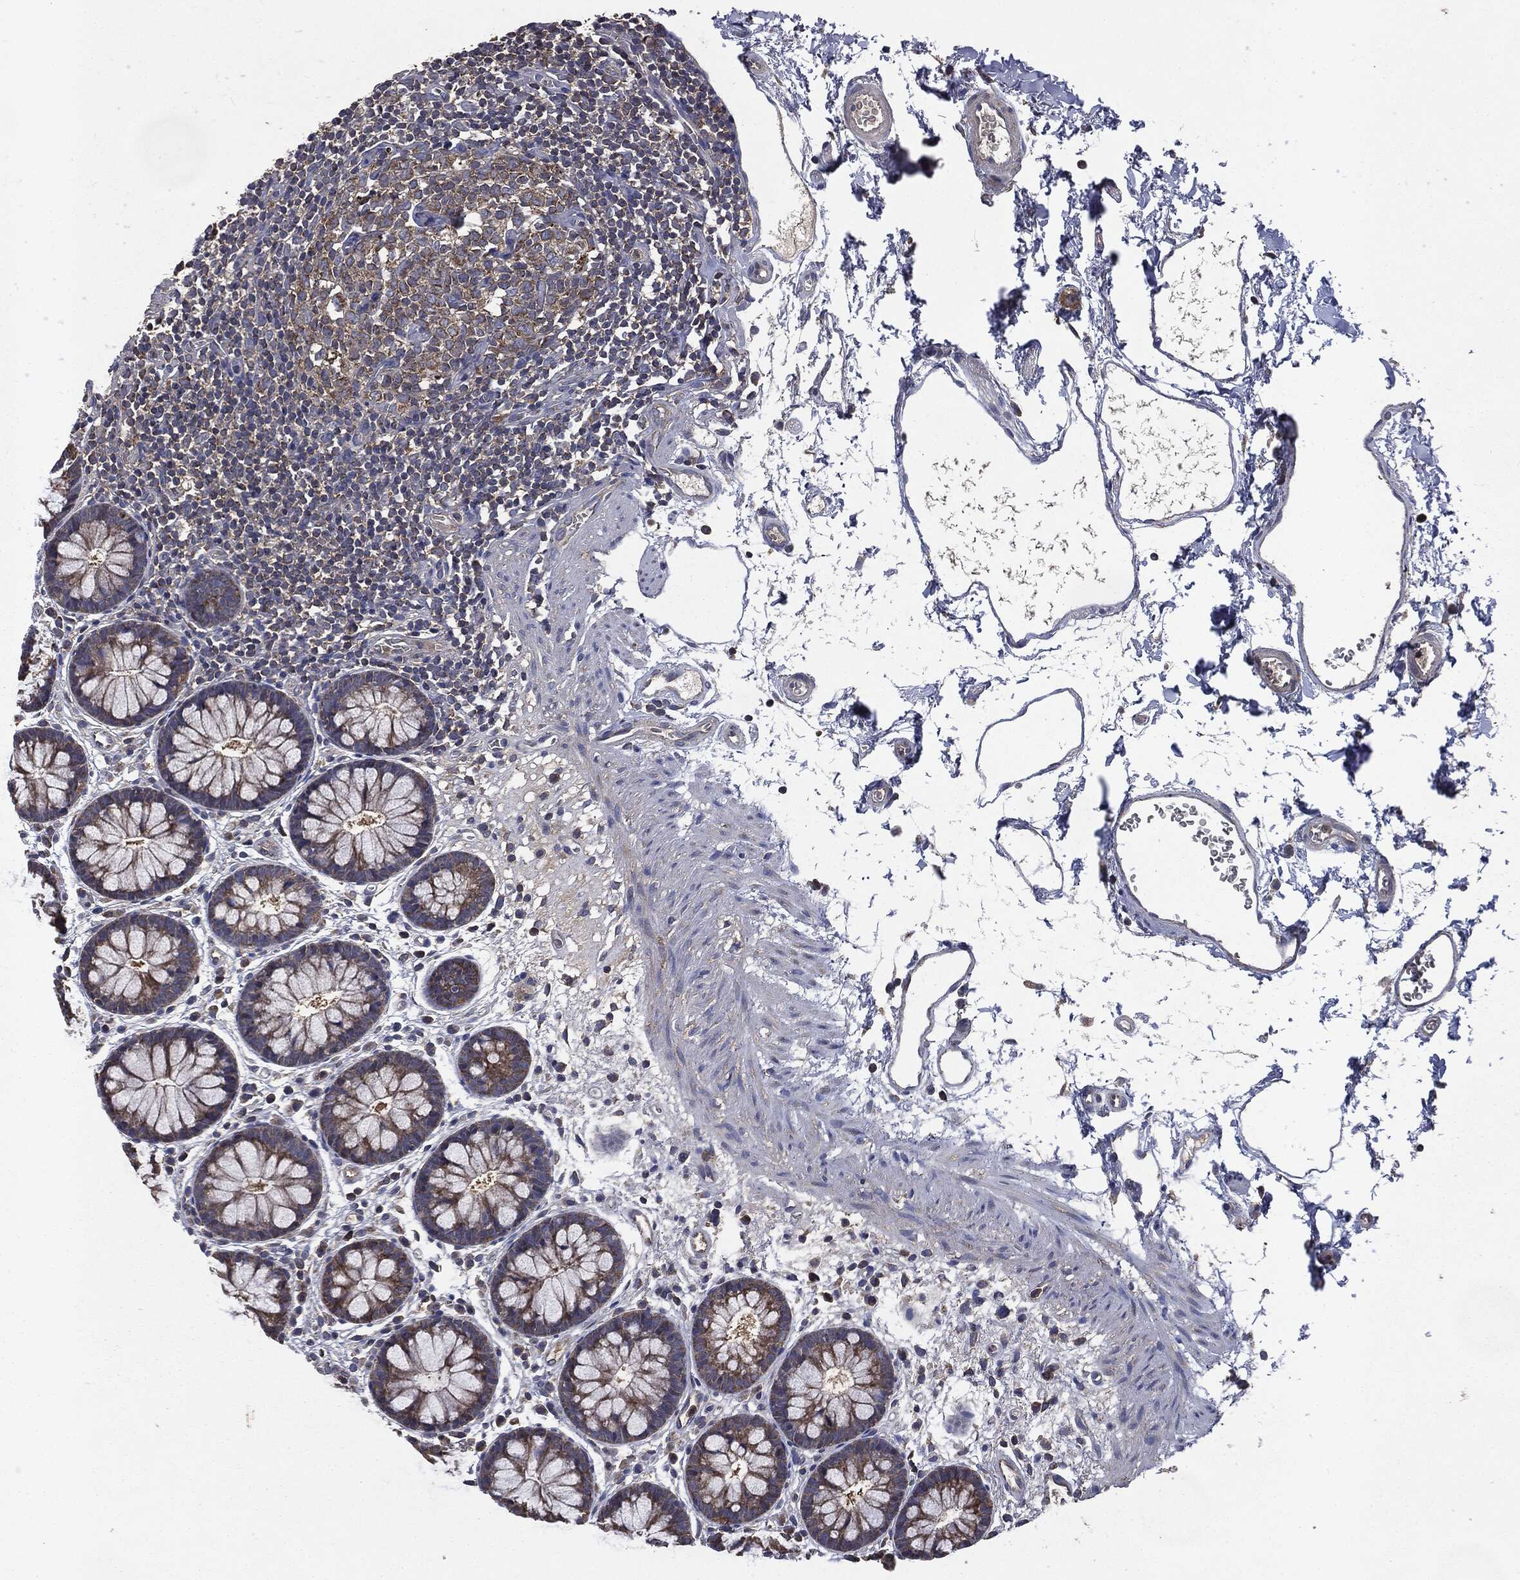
{"staining": {"intensity": "negative", "quantity": "none", "location": "none"}, "tissue": "colon", "cell_type": "Endothelial cells", "image_type": "normal", "snomed": [{"axis": "morphology", "description": "Normal tissue, NOS"}, {"axis": "topography", "description": "Colon"}], "caption": "Immunohistochemistry (IHC) of benign human colon demonstrates no expression in endothelial cells. The staining is performed using DAB (3,3'-diaminobenzidine) brown chromogen with nuclei counter-stained in using hematoxylin.", "gene": "MAPK6", "patient": {"sex": "male", "age": 76}}